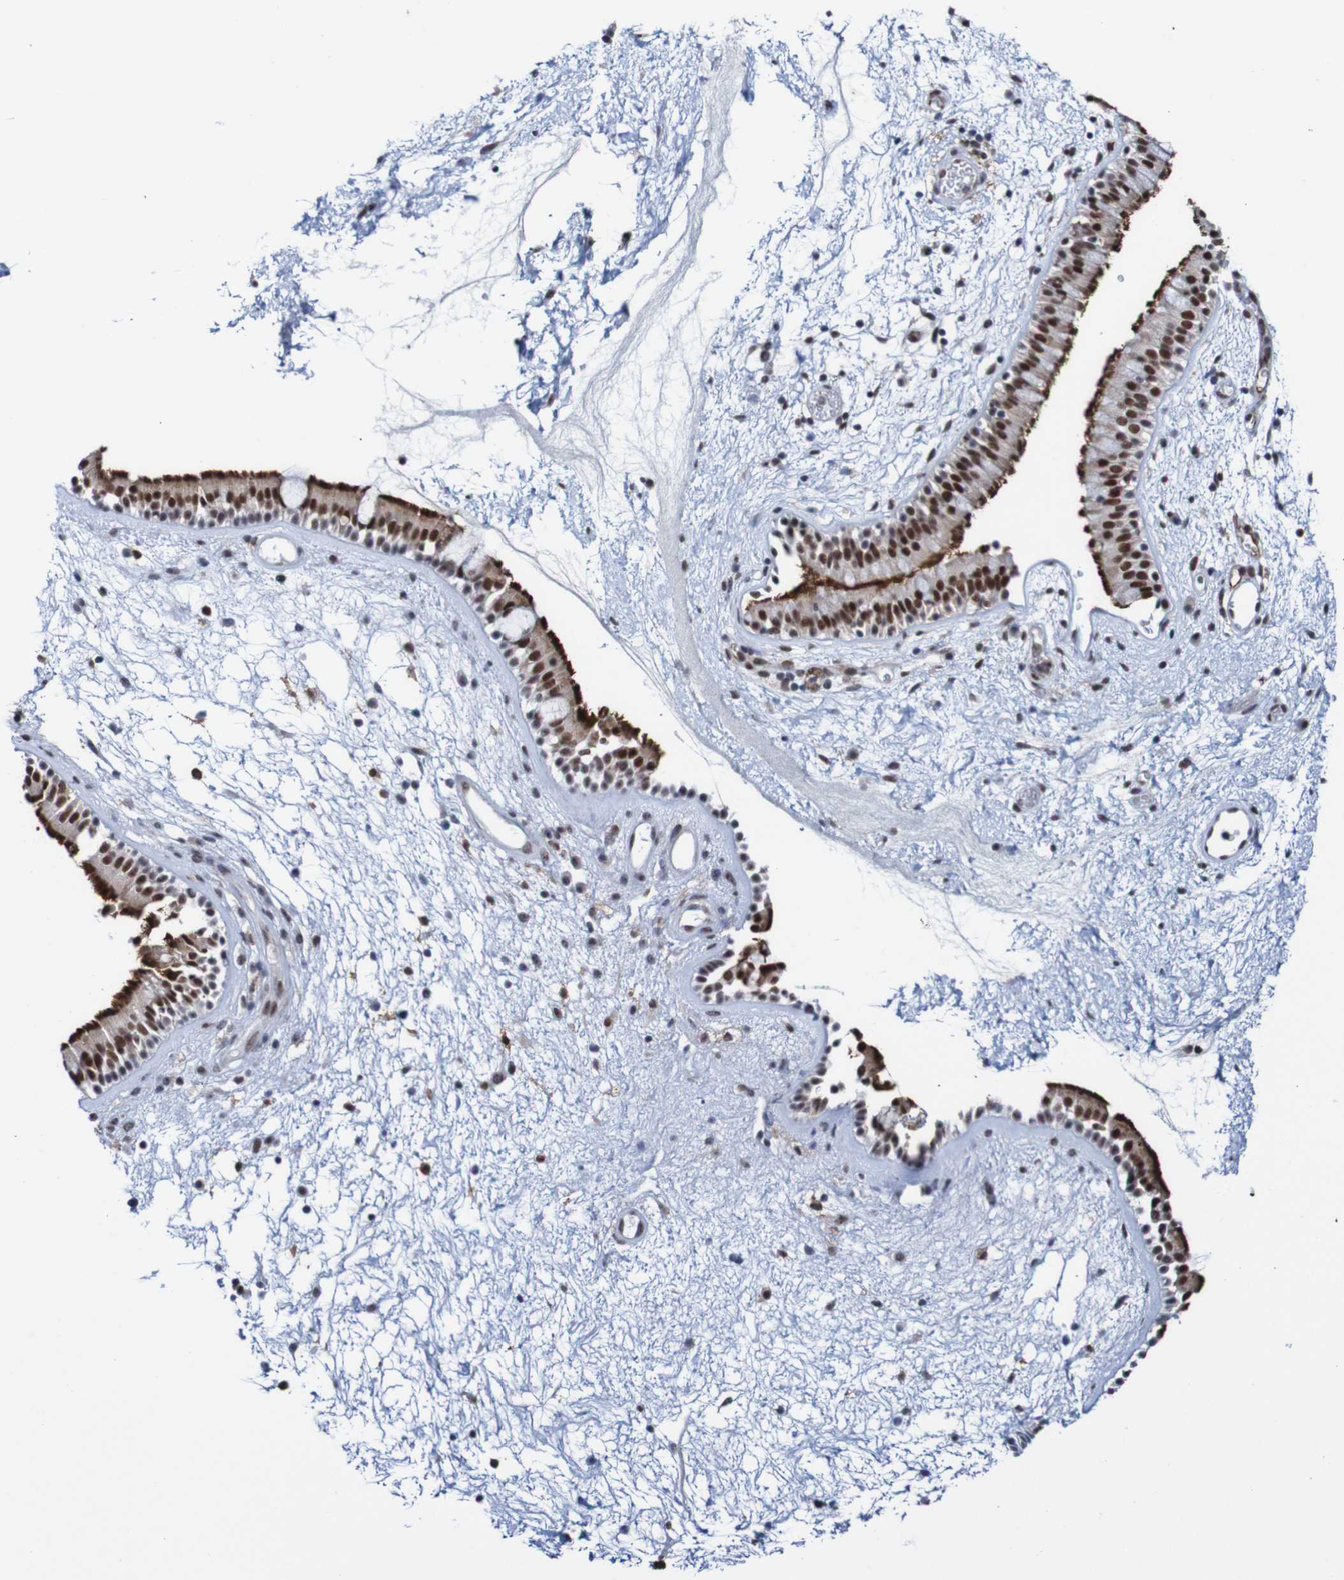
{"staining": {"intensity": "strong", "quantity": ">75%", "location": "cytoplasmic/membranous,nuclear"}, "tissue": "nasopharynx", "cell_type": "Respiratory epithelial cells", "image_type": "normal", "snomed": [{"axis": "morphology", "description": "Normal tissue, NOS"}, {"axis": "morphology", "description": "Inflammation, NOS"}, {"axis": "topography", "description": "Nasopharynx"}], "caption": "The histopathology image reveals staining of normal nasopharynx, revealing strong cytoplasmic/membranous,nuclear protein expression (brown color) within respiratory epithelial cells. Using DAB (brown) and hematoxylin (blue) stains, captured at high magnification using brightfield microscopy.", "gene": "CDC5L", "patient": {"sex": "male", "age": 48}}